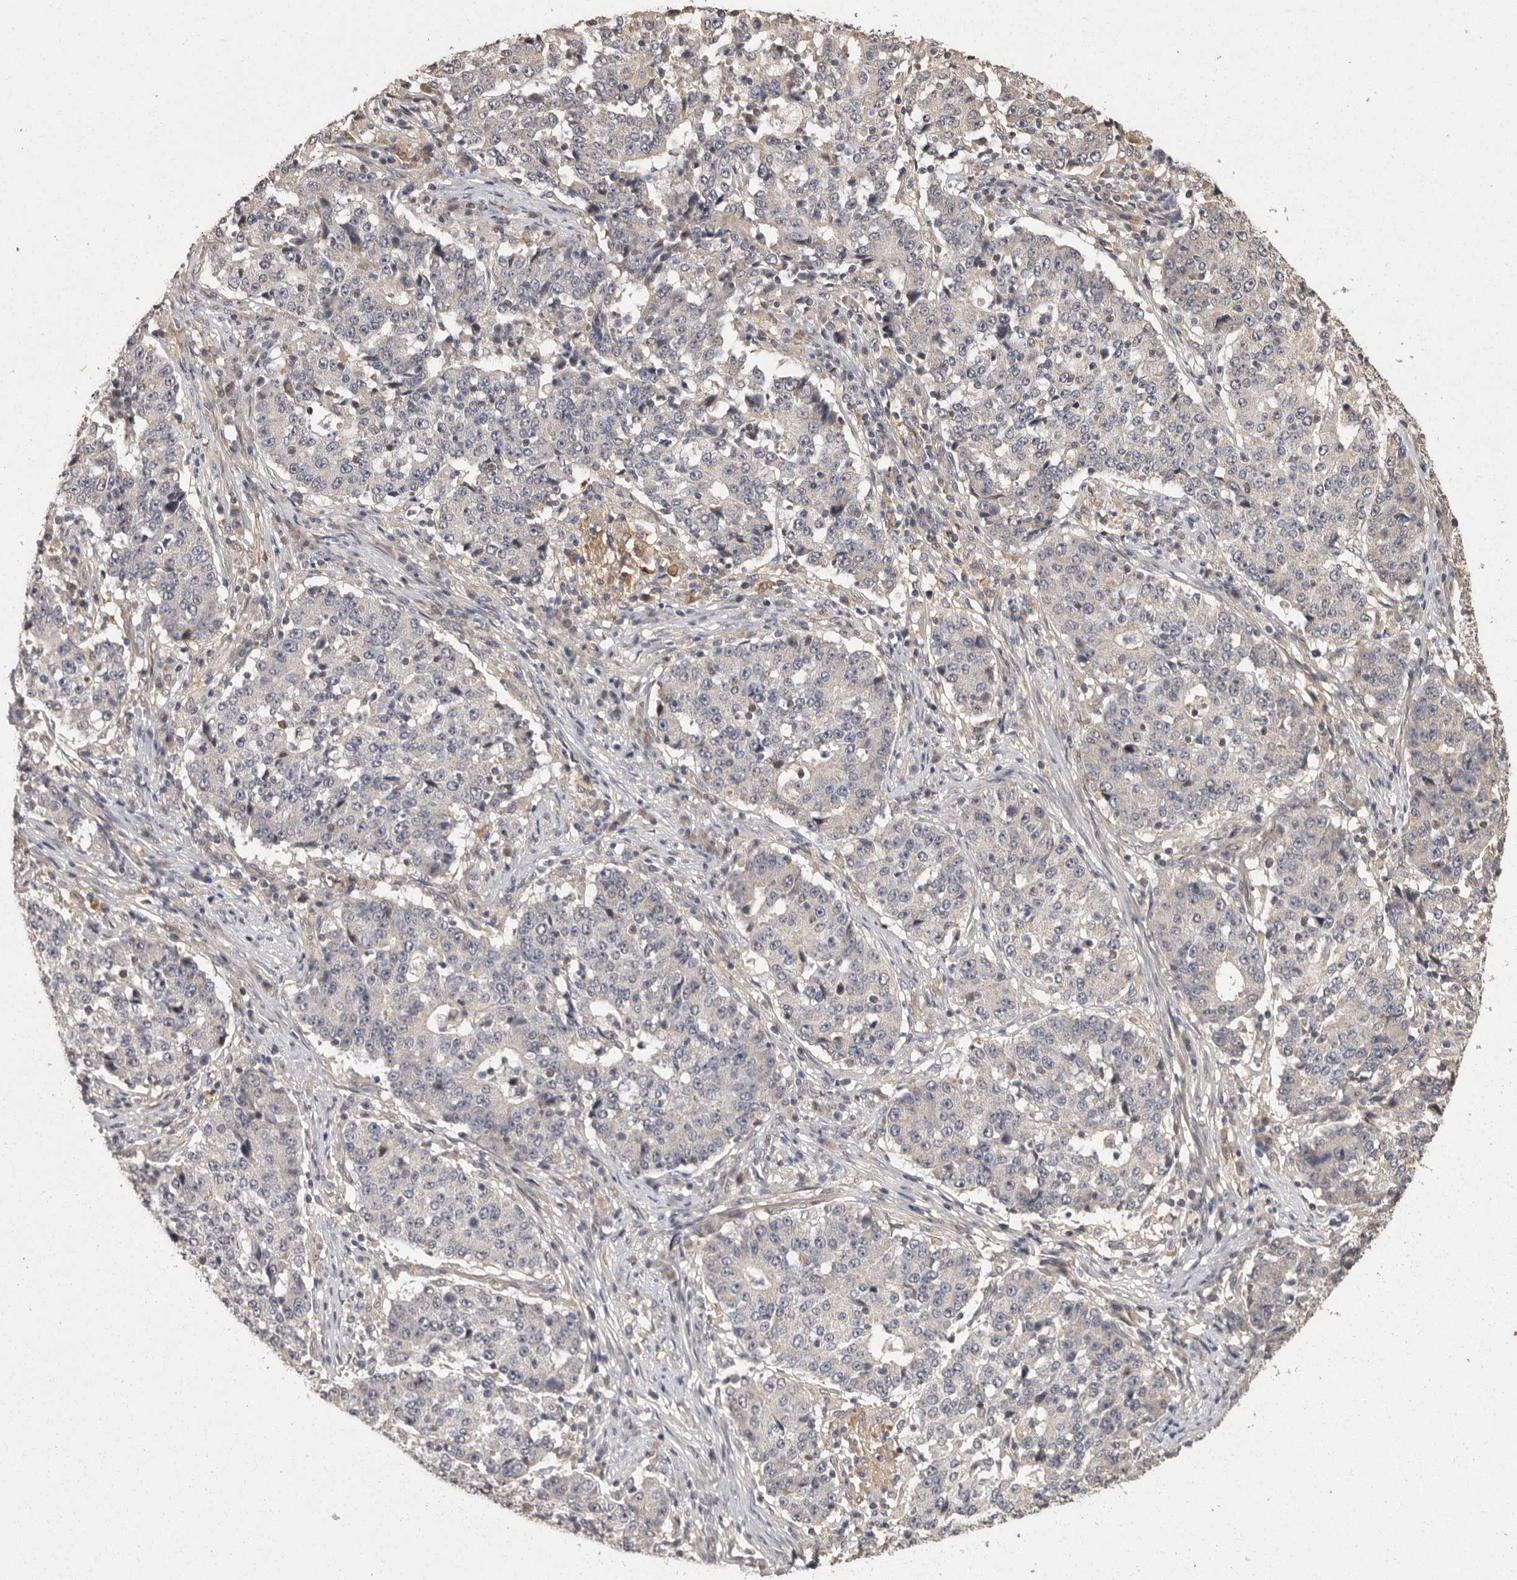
{"staining": {"intensity": "negative", "quantity": "none", "location": "none"}, "tissue": "stomach cancer", "cell_type": "Tumor cells", "image_type": "cancer", "snomed": [{"axis": "morphology", "description": "Adenocarcinoma, NOS"}, {"axis": "topography", "description": "Stomach"}], "caption": "Micrograph shows no significant protein staining in tumor cells of adenocarcinoma (stomach).", "gene": "BAIAP2", "patient": {"sex": "male", "age": 59}}